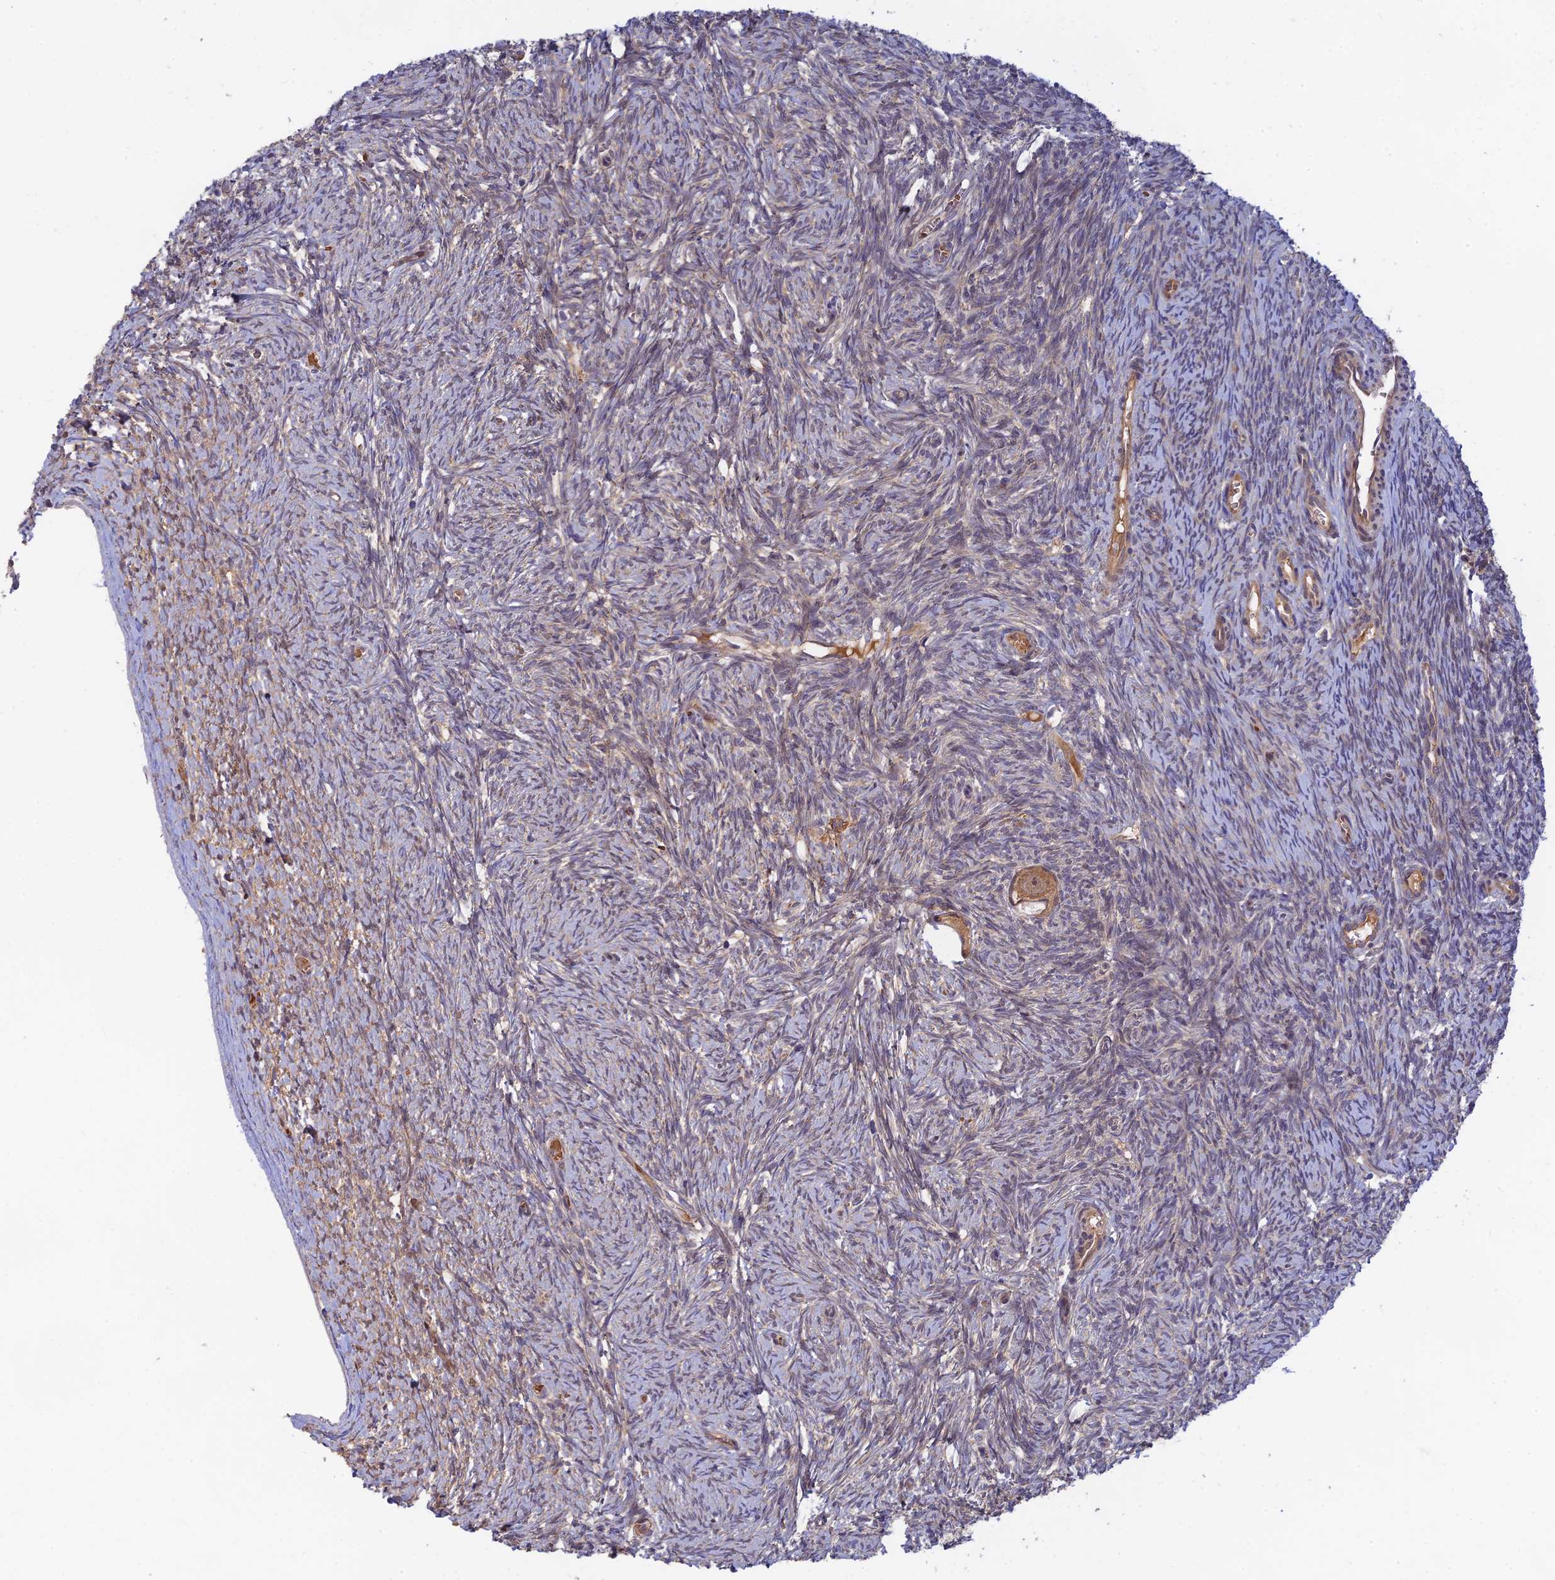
{"staining": {"intensity": "moderate", "quantity": ">75%", "location": "cytoplasmic/membranous"}, "tissue": "ovary", "cell_type": "Follicle cells", "image_type": "normal", "snomed": [{"axis": "morphology", "description": "Normal tissue, NOS"}, {"axis": "topography", "description": "Ovary"}], "caption": "Moderate cytoplasmic/membranous expression is appreciated in about >75% of follicle cells in unremarkable ovary.", "gene": "FAM151B", "patient": {"sex": "female", "age": 44}}